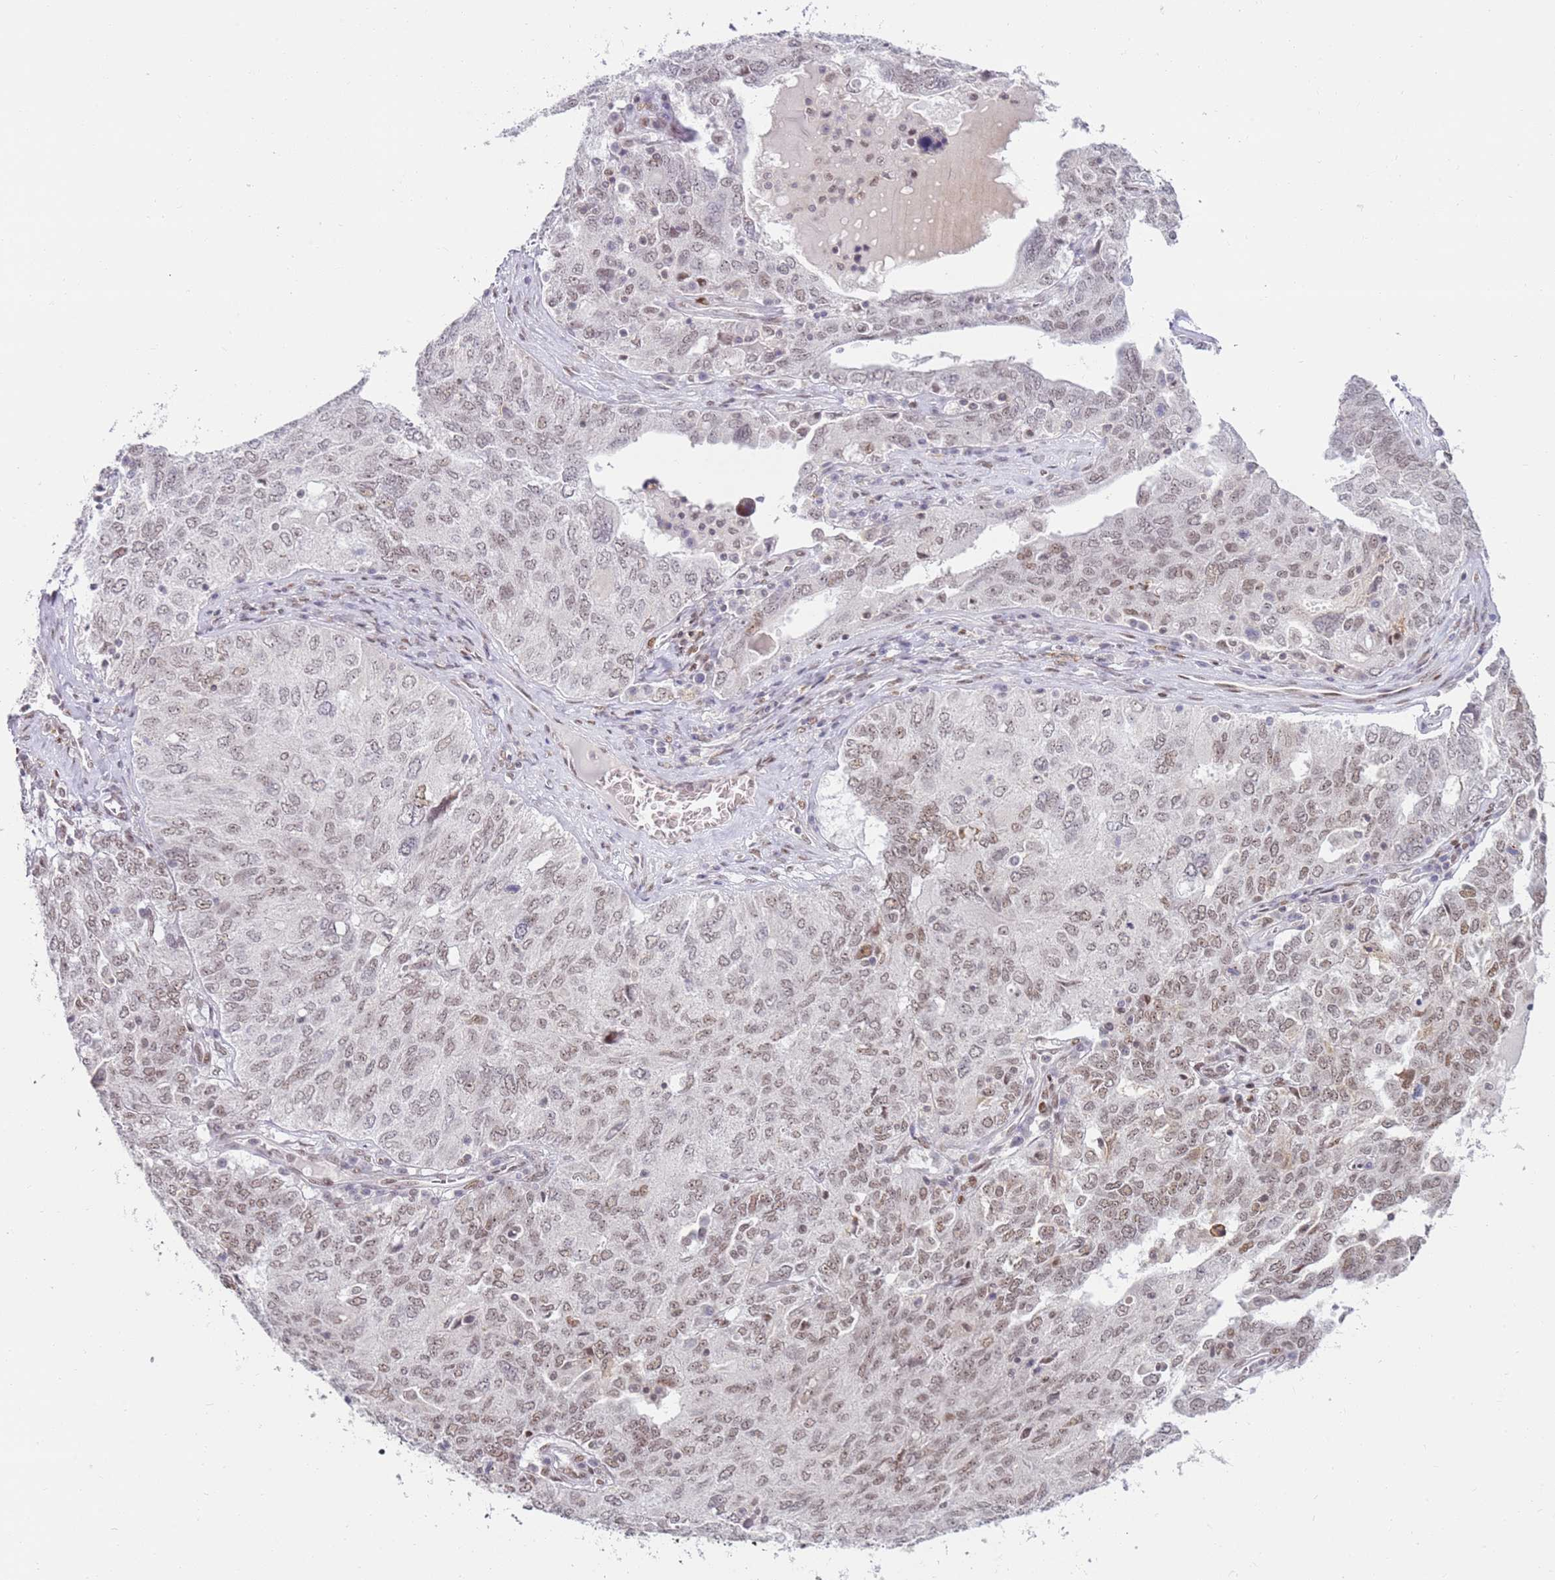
{"staining": {"intensity": "moderate", "quantity": "<25%", "location": "nuclear"}, "tissue": "ovarian cancer", "cell_type": "Tumor cells", "image_type": "cancer", "snomed": [{"axis": "morphology", "description": "Carcinoma, endometroid"}, {"axis": "topography", "description": "Ovary"}], "caption": "The immunohistochemical stain shows moderate nuclear staining in tumor cells of ovarian cancer (endometroid carcinoma) tissue. The staining was performed using DAB (3,3'-diaminobenzidine) to visualize the protein expression in brown, while the nuclei were stained in blue with hematoxylin (Magnification: 20x).", "gene": "PHC2", "patient": {"sex": "female", "age": 62}}